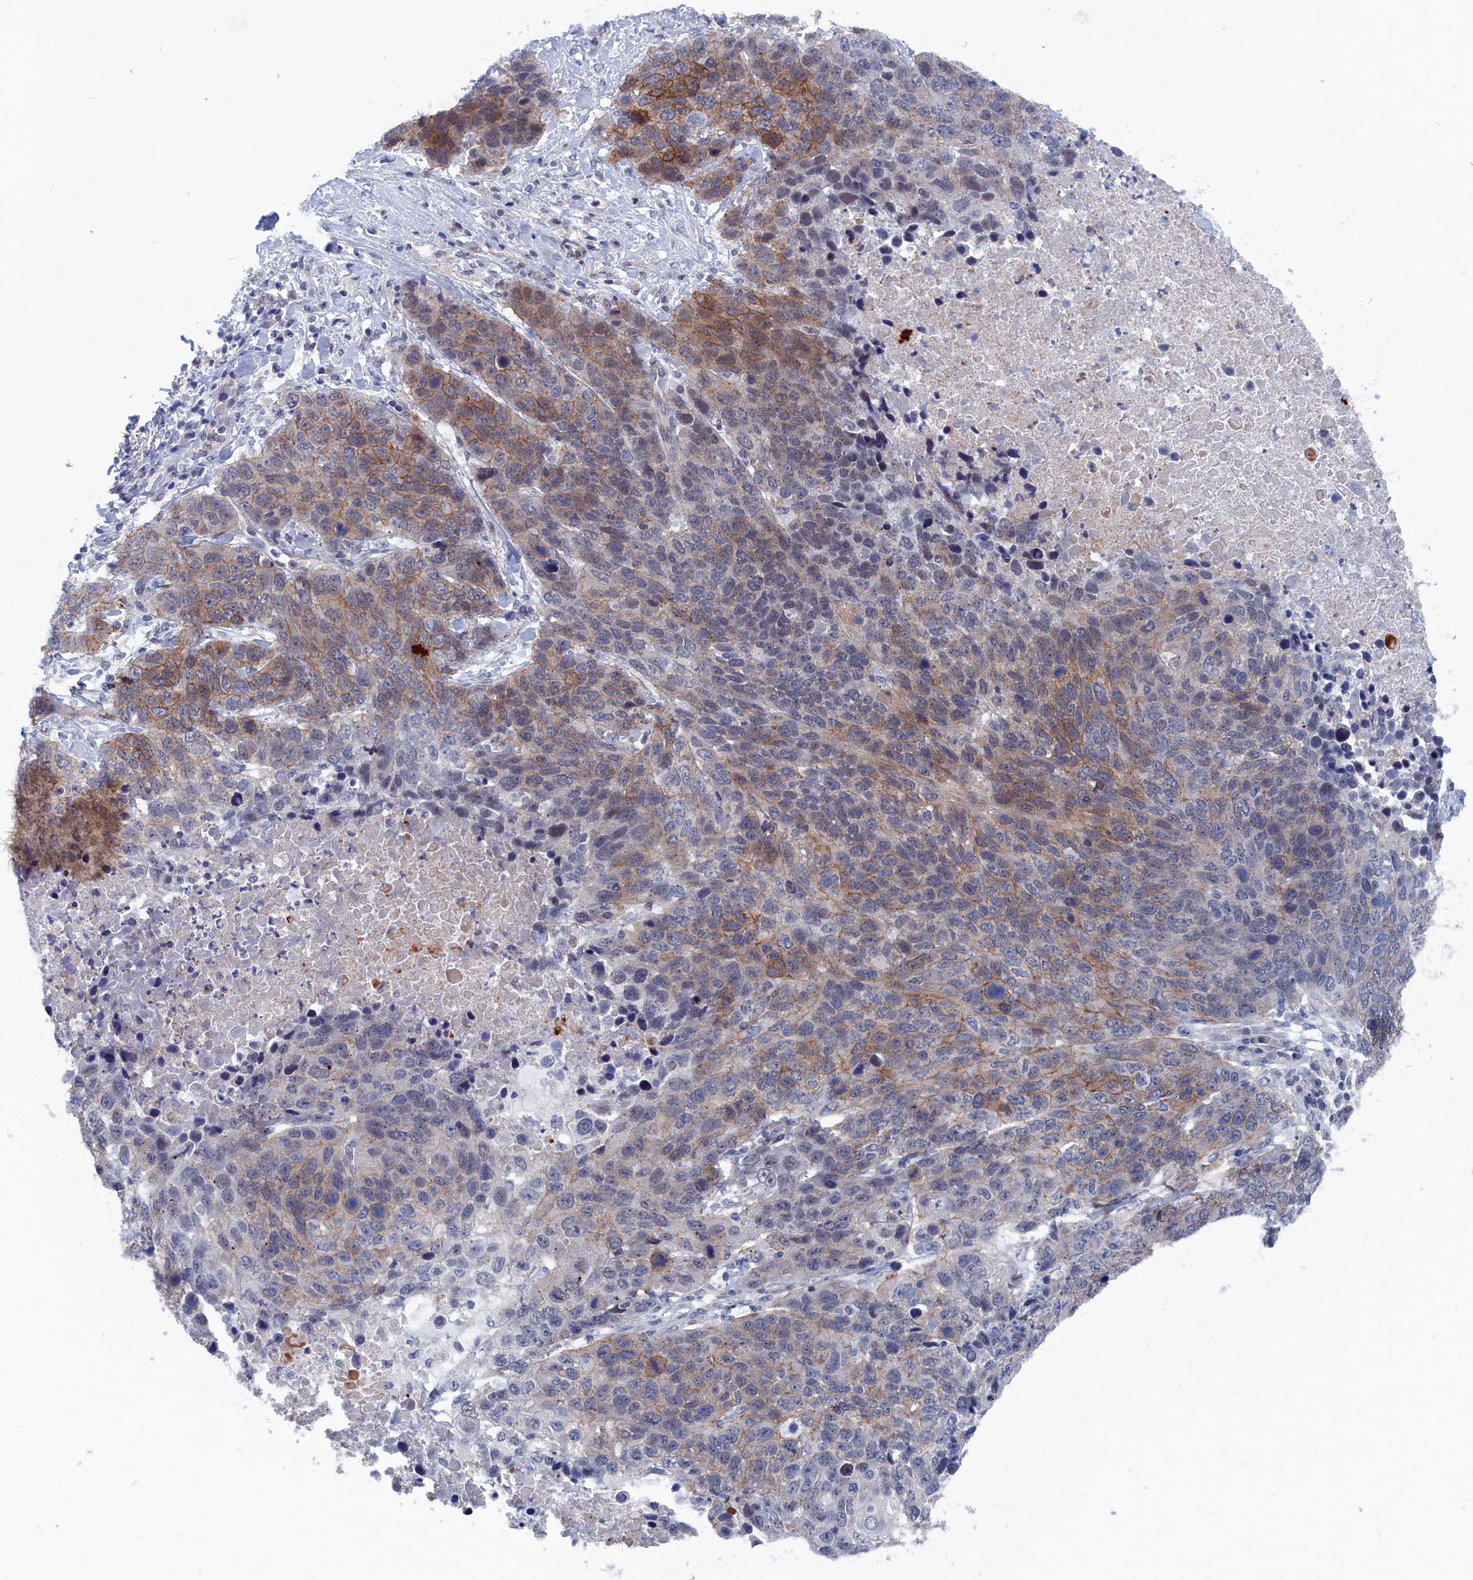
{"staining": {"intensity": "moderate", "quantity": "<25%", "location": "cytoplasmic/membranous"}, "tissue": "lung cancer", "cell_type": "Tumor cells", "image_type": "cancer", "snomed": [{"axis": "morphology", "description": "Normal tissue, NOS"}, {"axis": "morphology", "description": "Squamous cell carcinoma, NOS"}, {"axis": "topography", "description": "Lymph node"}, {"axis": "topography", "description": "Lung"}], "caption": "Immunohistochemistry (IHC) image of human squamous cell carcinoma (lung) stained for a protein (brown), which displays low levels of moderate cytoplasmic/membranous staining in about <25% of tumor cells.", "gene": "MARCHF3", "patient": {"sex": "male", "age": 66}}